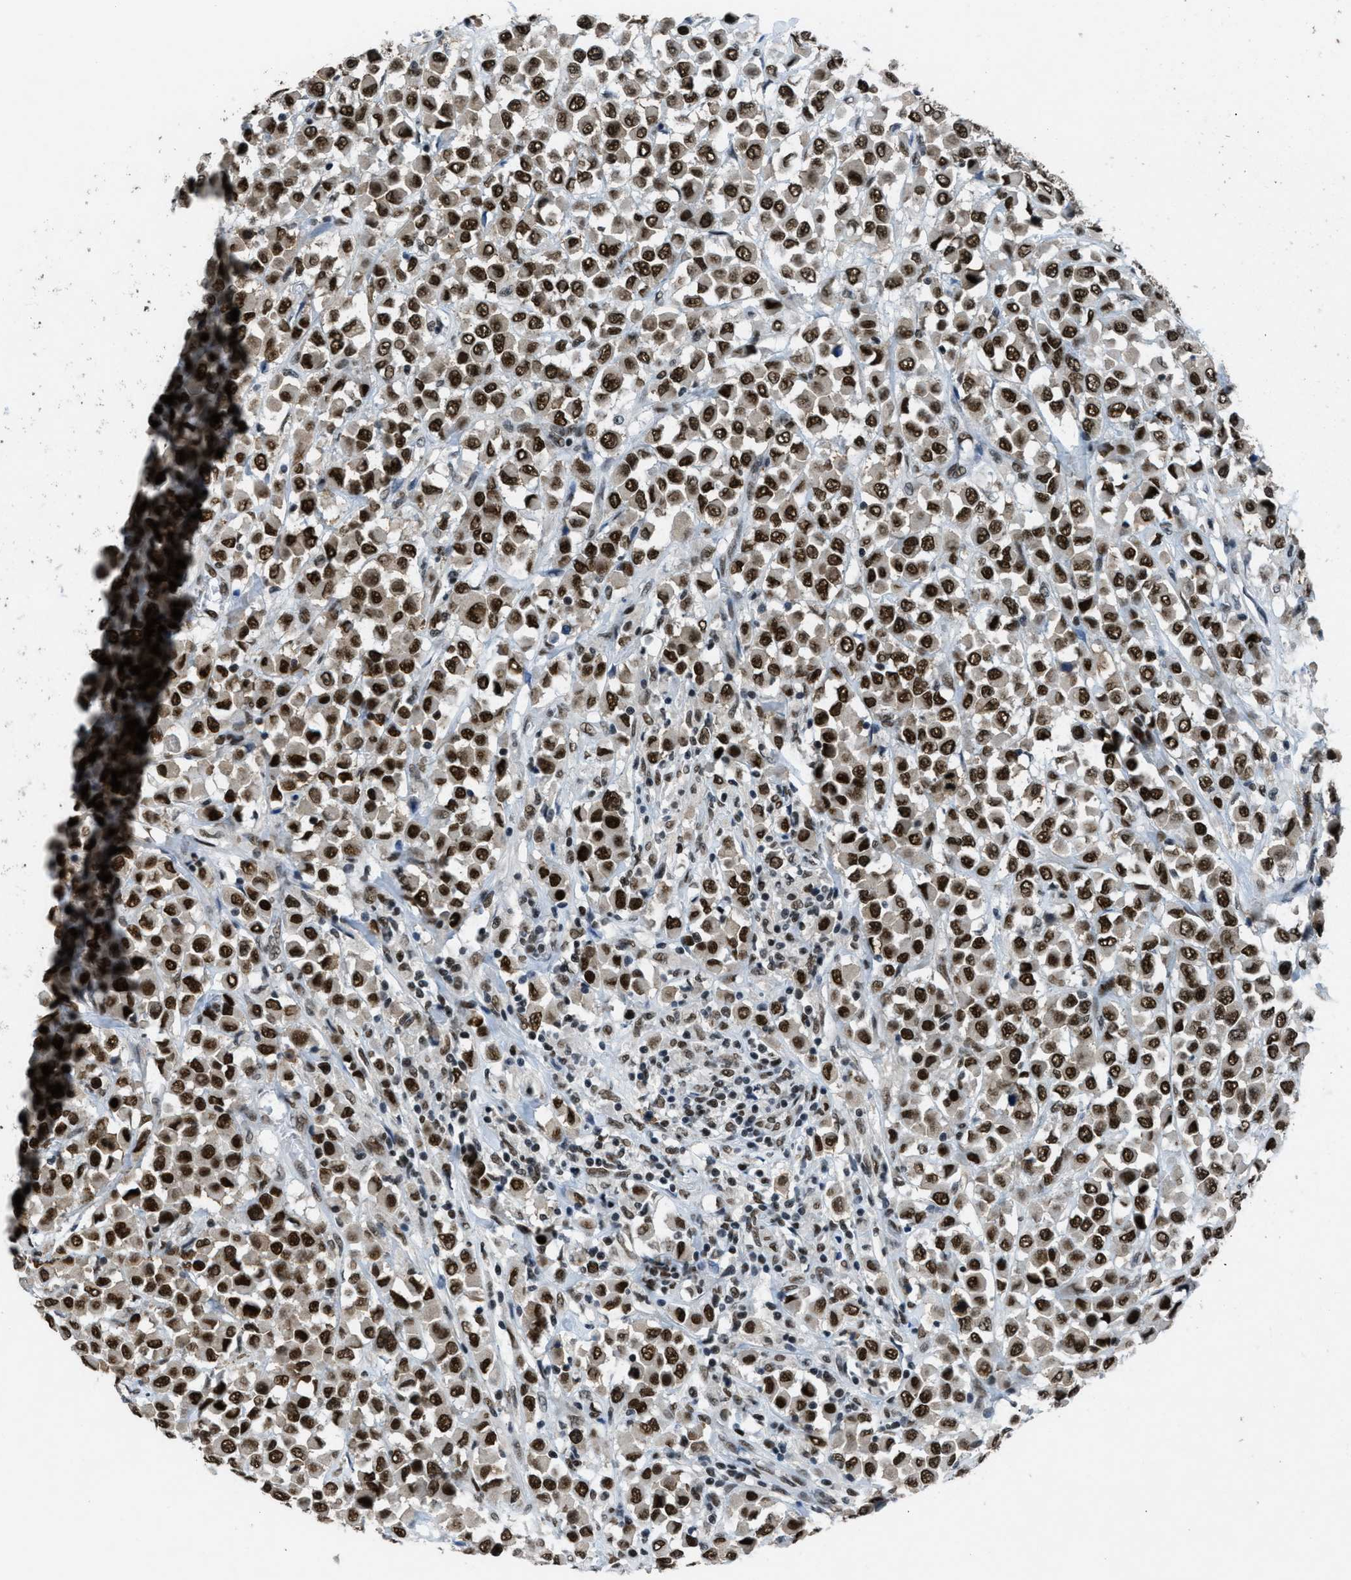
{"staining": {"intensity": "strong", "quantity": ">75%", "location": "nuclear"}, "tissue": "breast cancer", "cell_type": "Tumor cells", "image_type": "cancer", "snomed": [{"axis": "morphology", "description": "Duct carcinoma"}, {"axis": "topography", "description": "Breast"}], "caption": "The image shows staining of breast cancer, revealing strong nuclear protein expression (brown color) within tumor cells. The protein is stained brown, and the nuclei are stained in blue (DAB (3,3'-diaminobenzidine) IHC with brightfield microscopy, high magnification).", "gene": "GATAD2B", "patient": {"sex": "female", "age": 61}}